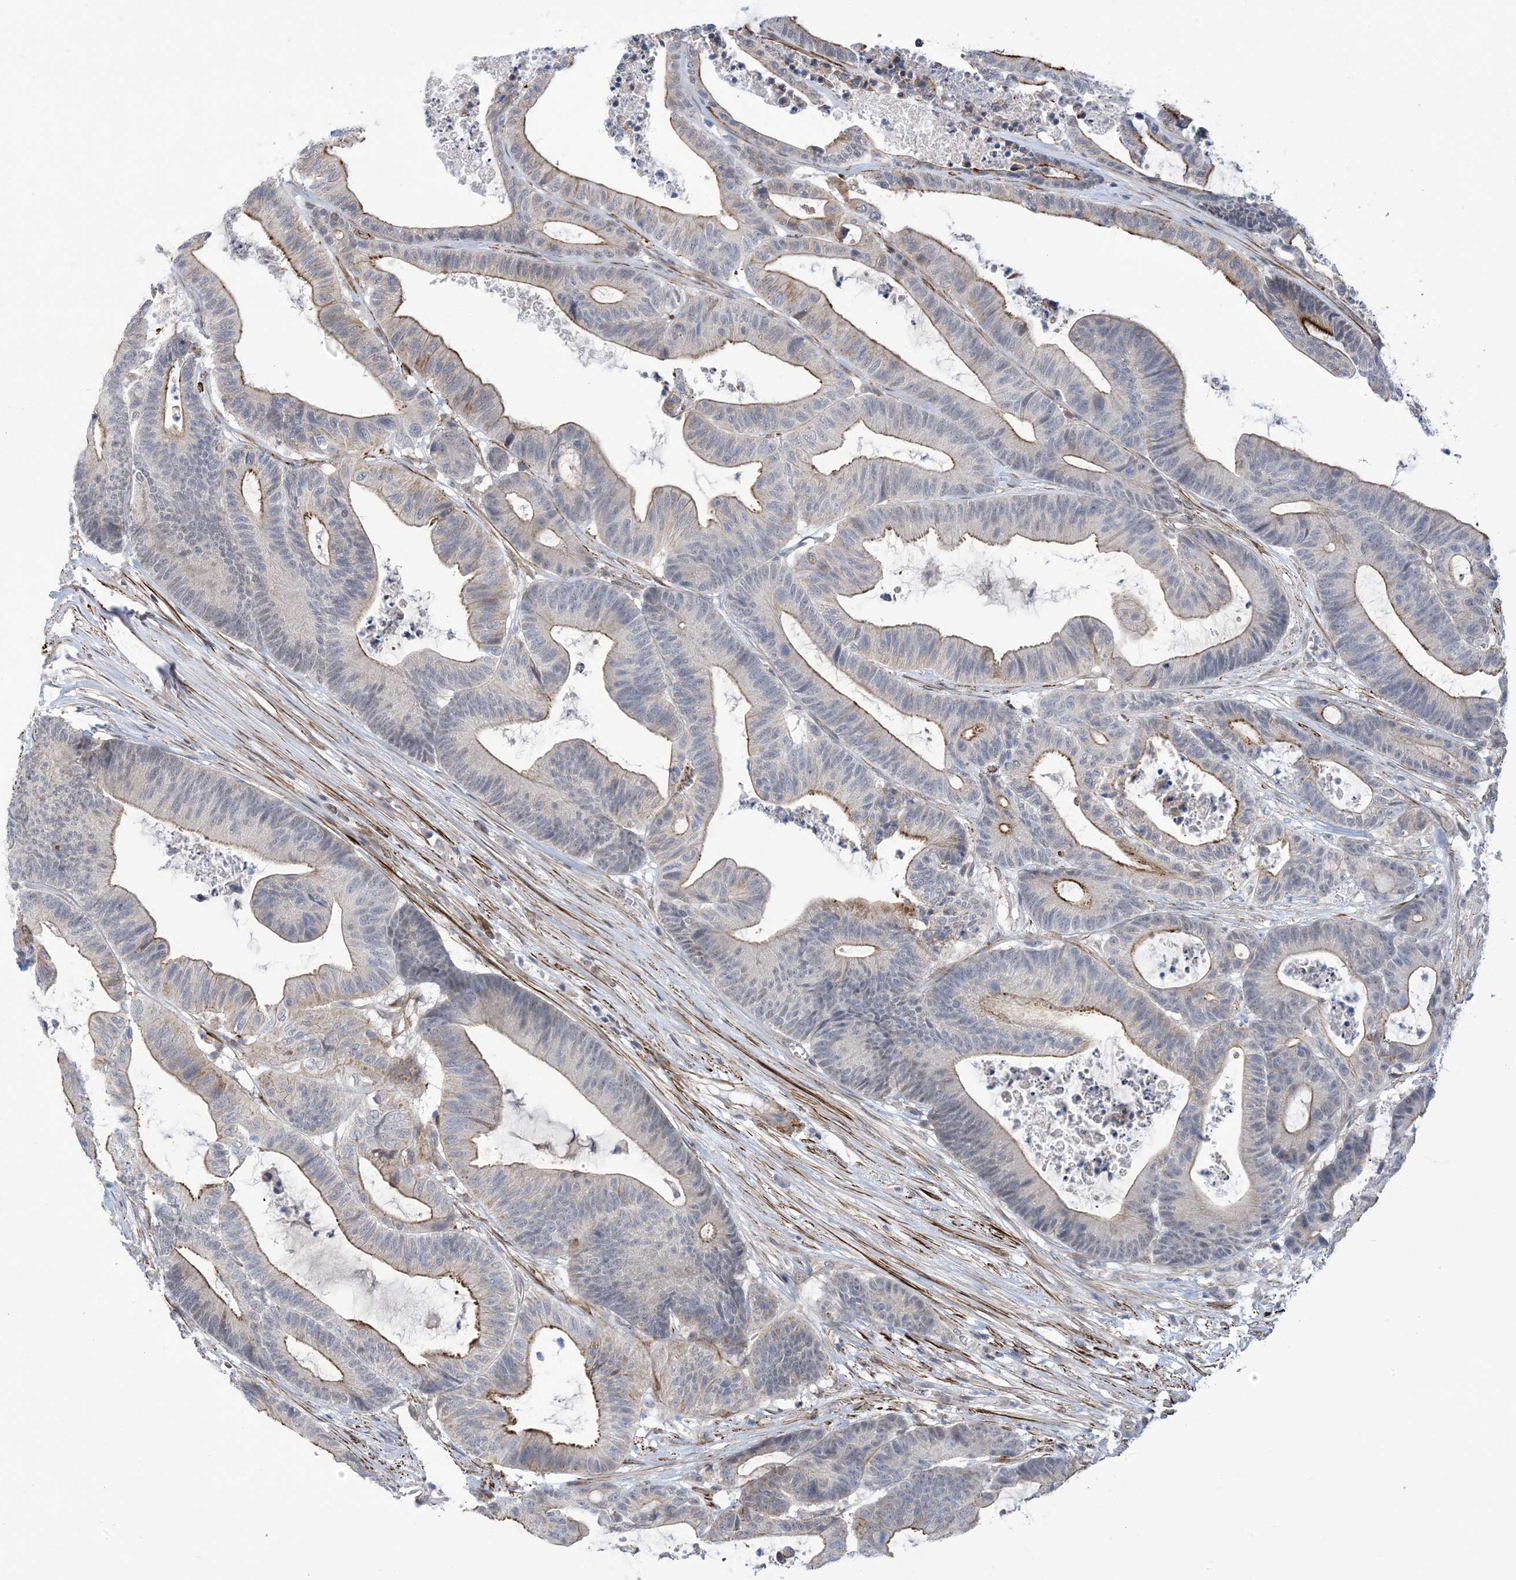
{"staining": {"intensity": "moderate", "quantity": "<25%", "location": "cytoplasmic/membranous"}, "tissue": "colorectal cancer", "cell_type": "Tumor cells", "image_type": "cancer", "snomed": [{"axis": "morphology", "description": "Adenocarcinoma, NOS"}, {"axis": "topography", "description": "Colon"}], "caption": "Protein expression by IHC shows moderate cytoplasmic/membranous positivity in approximately <25% of tumor cells in colorectal cancer.", "gene": "ZNF8", "patient": {"sex": "female", "age": 84}}